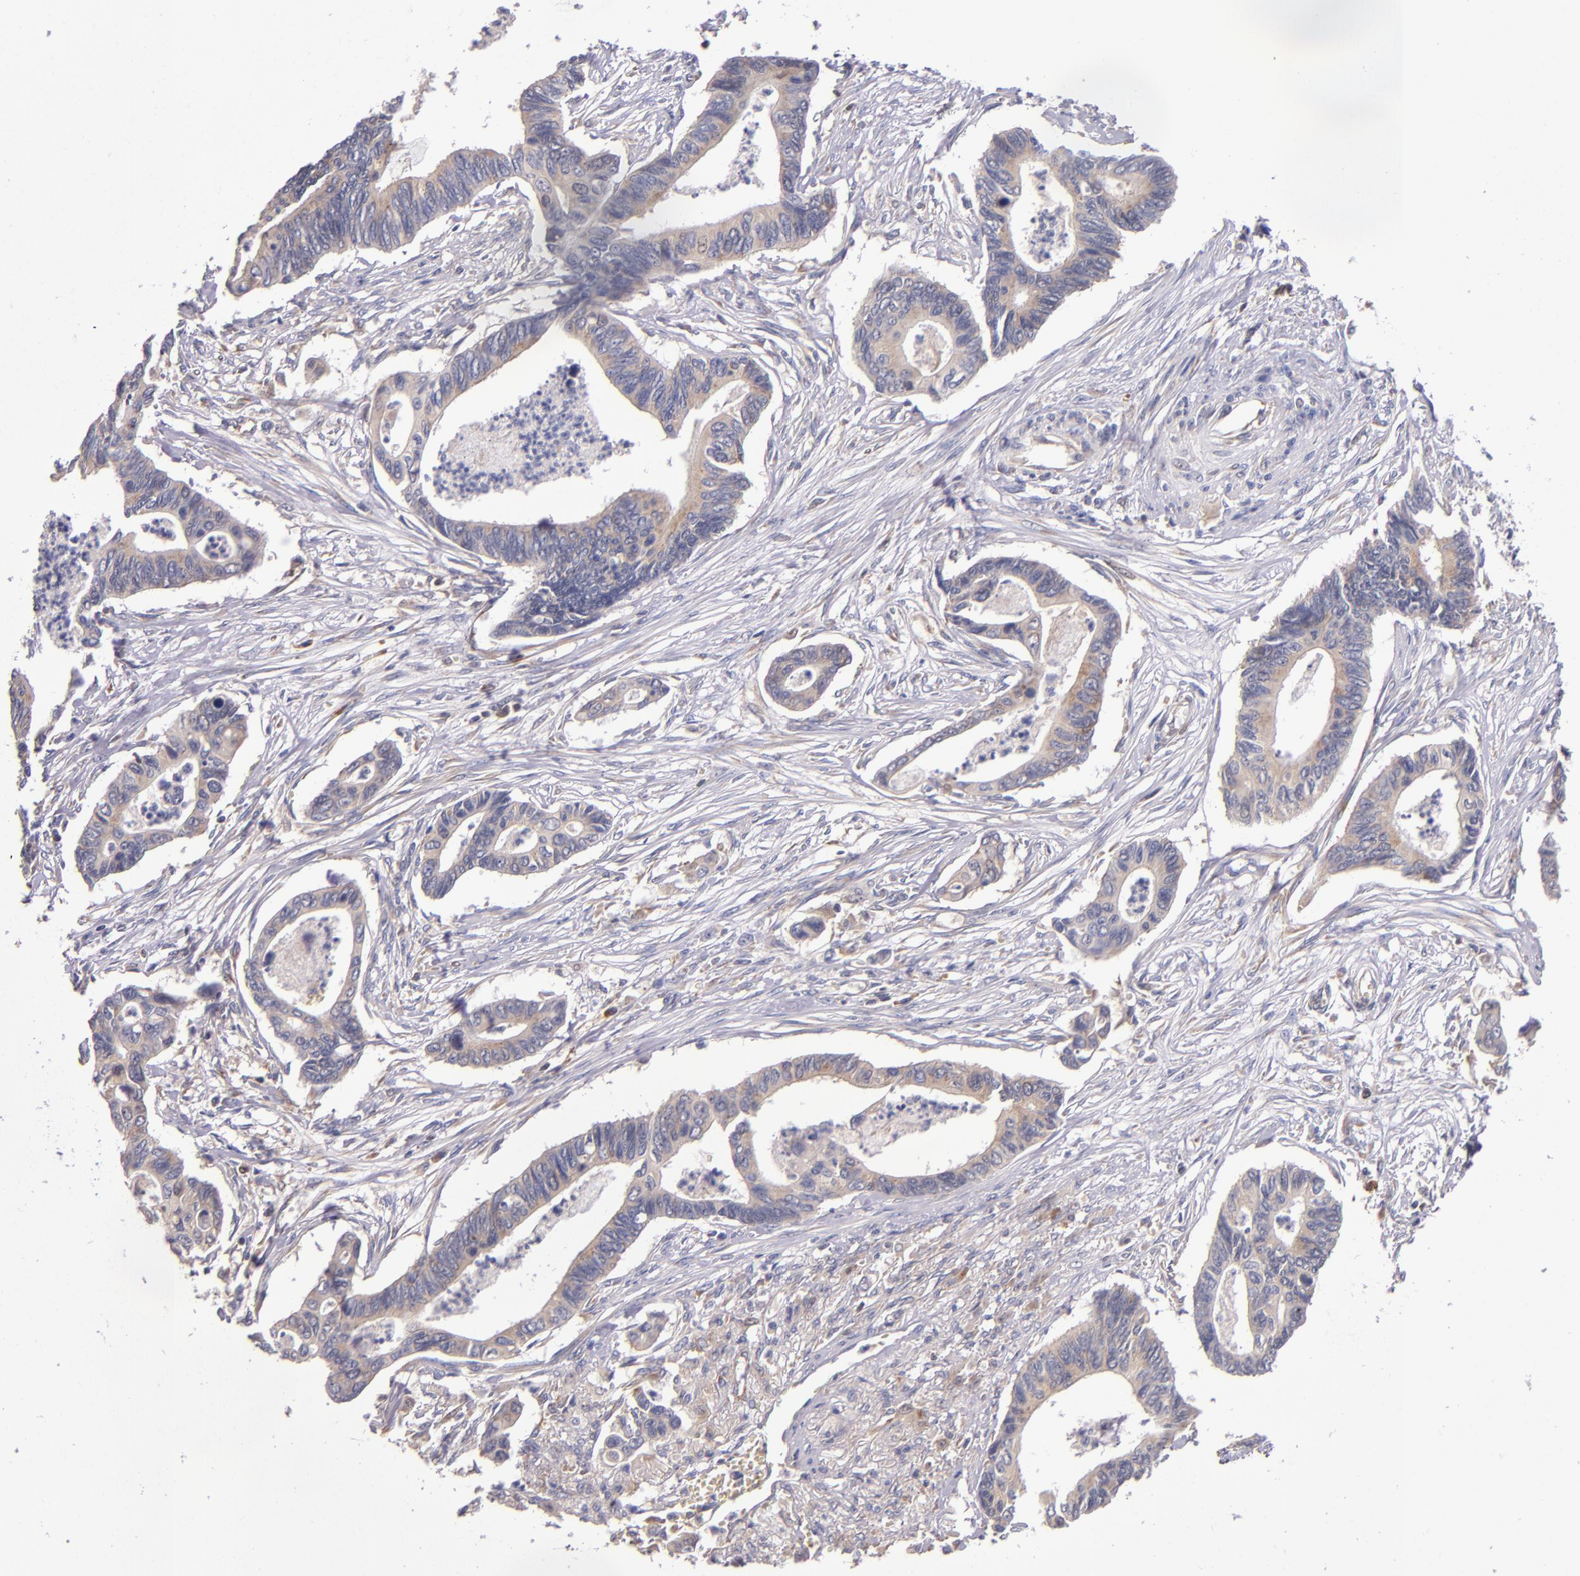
{"staining": {"intensity": "moderate", "quantity": ">75%", "location": "cytoplasmic/membranous"}, "tissue": "pancreatic cancer", "cell_type": "Tumor cells", "image_type": "cancer", "snomed": [{"axis": "morphology", "description": "Adenocarcinoma, NOS"}, {"axis": "topography", "description": "Pancreas"}], "caption": "Pancreatic adenocarcinoma was stained to show a protein in brown. There is medium levels of moderate cytoplasmic/membranous positivity in about >75% of tumor cells.", "gene": "EIF4ENIF1", "patient": {"sex": "female", "age": 70}}